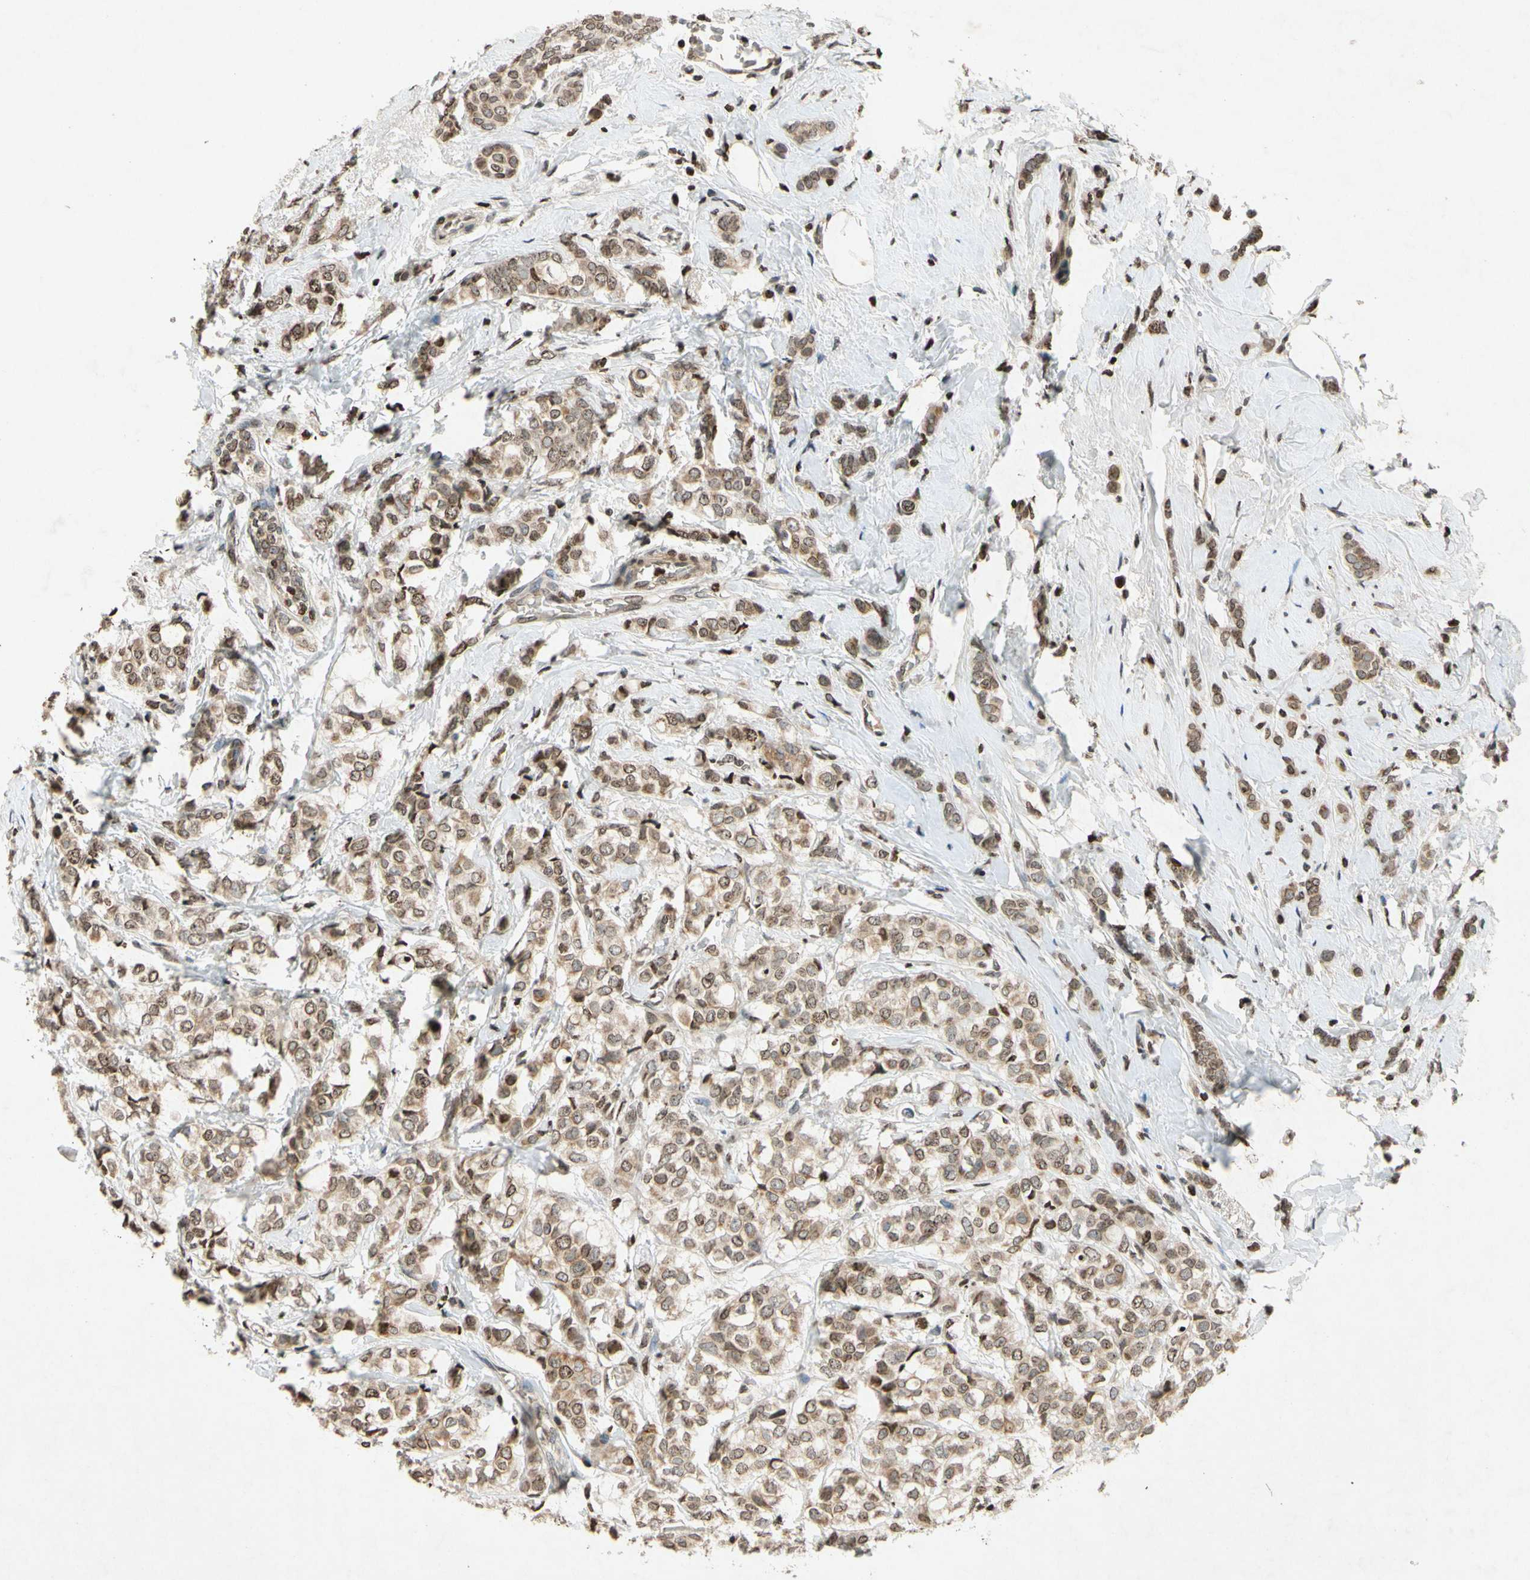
{"staining": {"intensity": "moderate", "quantity": ">75%", "location": "cytoplasmic/membranous"}, "tissue": "breast cancer", "cell_type": "Tumor cells", "image_type": "cancer", "snomed": [{"axis": "morphology", "description": "Lobular carcinoma"}, {"axis": "topography", "description": "Breast"}], "caption": "Breast cancer (lobular carcinoma) was stained to show a protein in brown. There is medium levels of moderate cytoplasmic/membranous positivity in approximately >75% of tumor cells.", "gene": "HOXB3", "patient": {"sex": "female", "age": 60}}